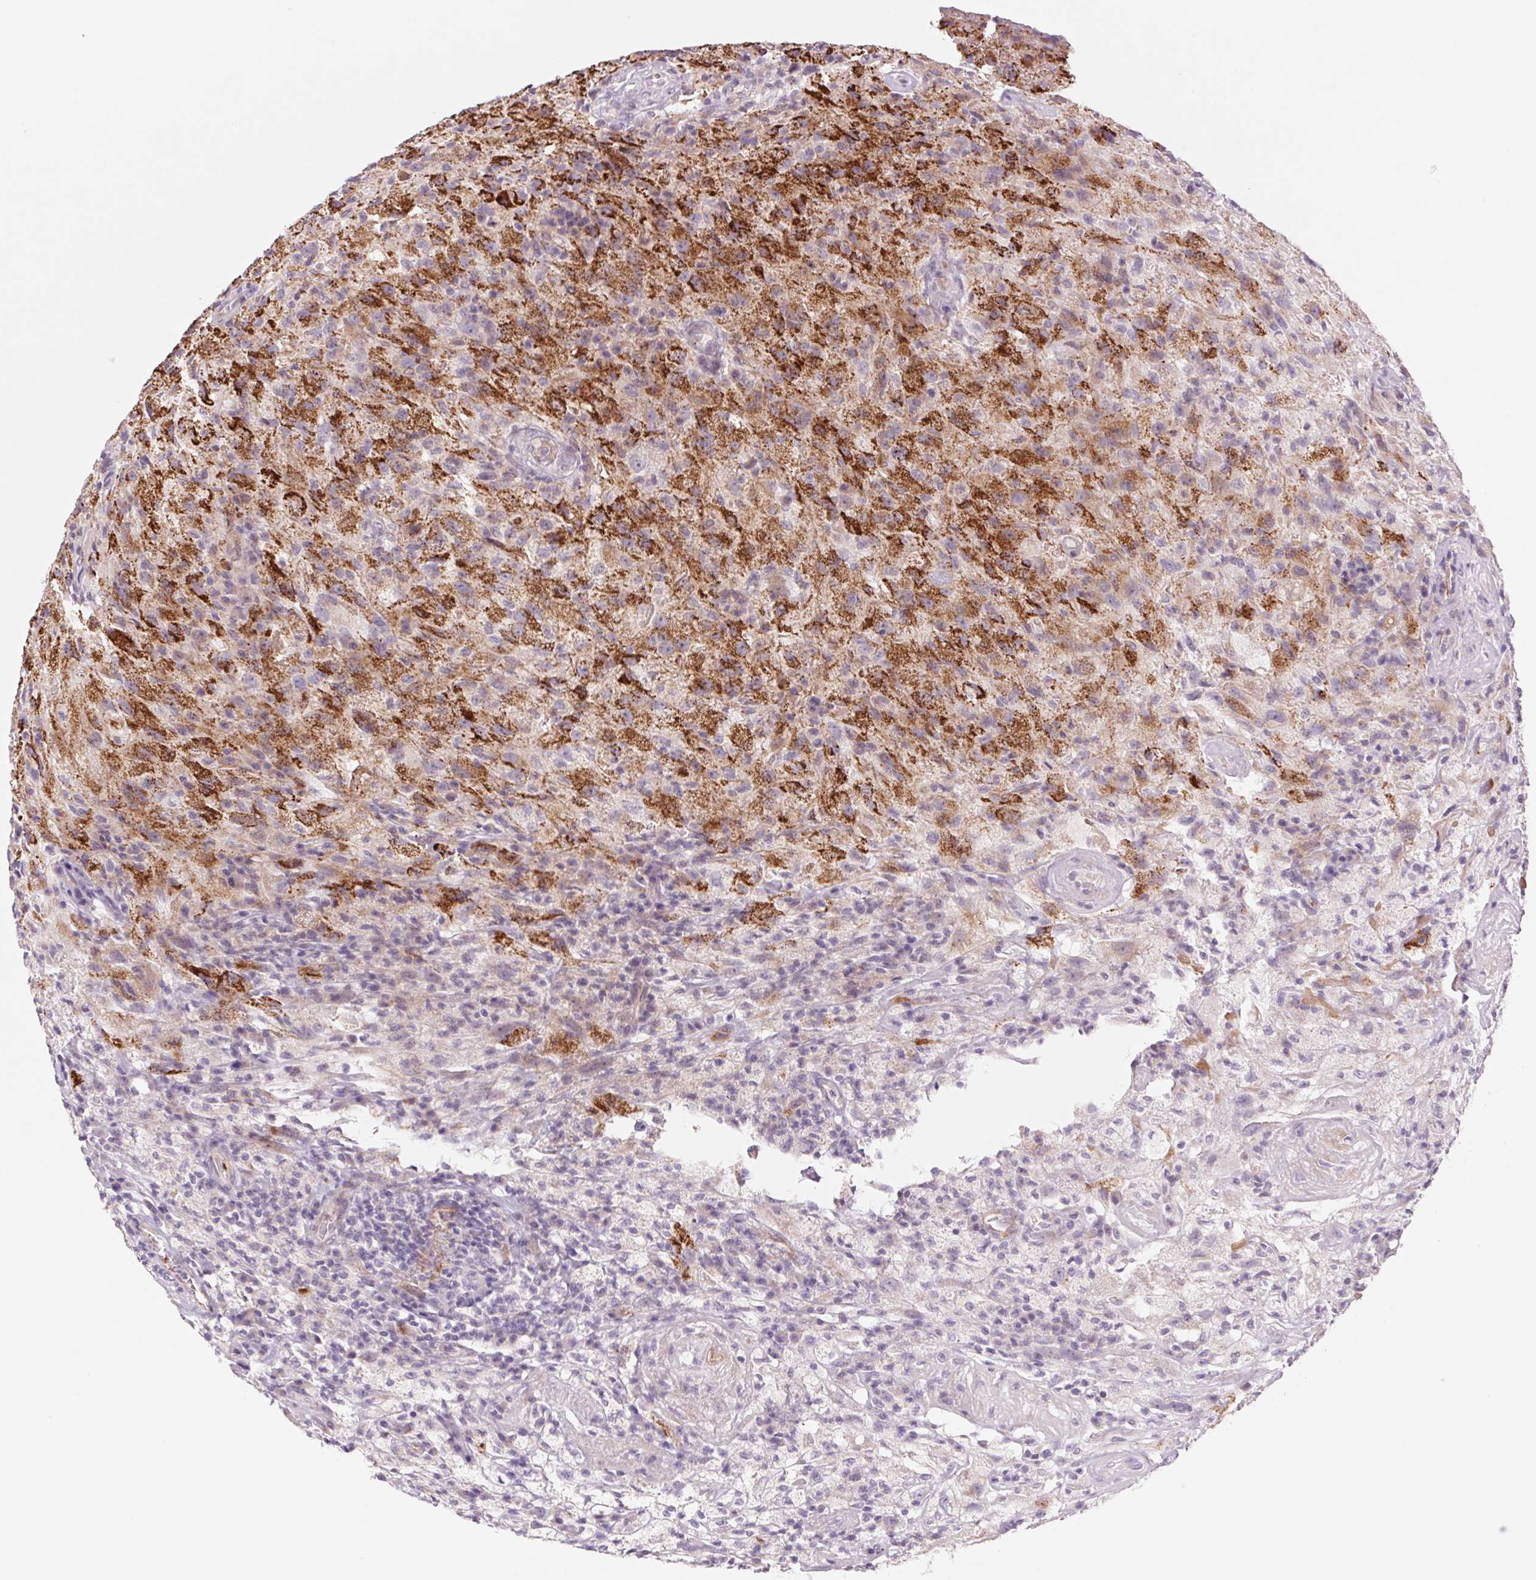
{"staining": {"intensity": "moderate", "quantity": "25%-75%", "location": "cytoplasmic/membranous"}, "tissue": "glioma", "cell_type": "Tumor cells", "image_type": "cancer", "snomed": [{"axis": "morphology", "description": "Glioma, malignant, High grade"}, {"axis": "topography", "description": "Brain"}], "caption": "This is a photomicrograph of immunohistochemistry staining of high-grade glioma (malignant), which shows moderate staining in the cytoplasmic/membranous of tumor cells.", "gene": "MS4A13", "patient": {"sex": "male", "age": 68}}